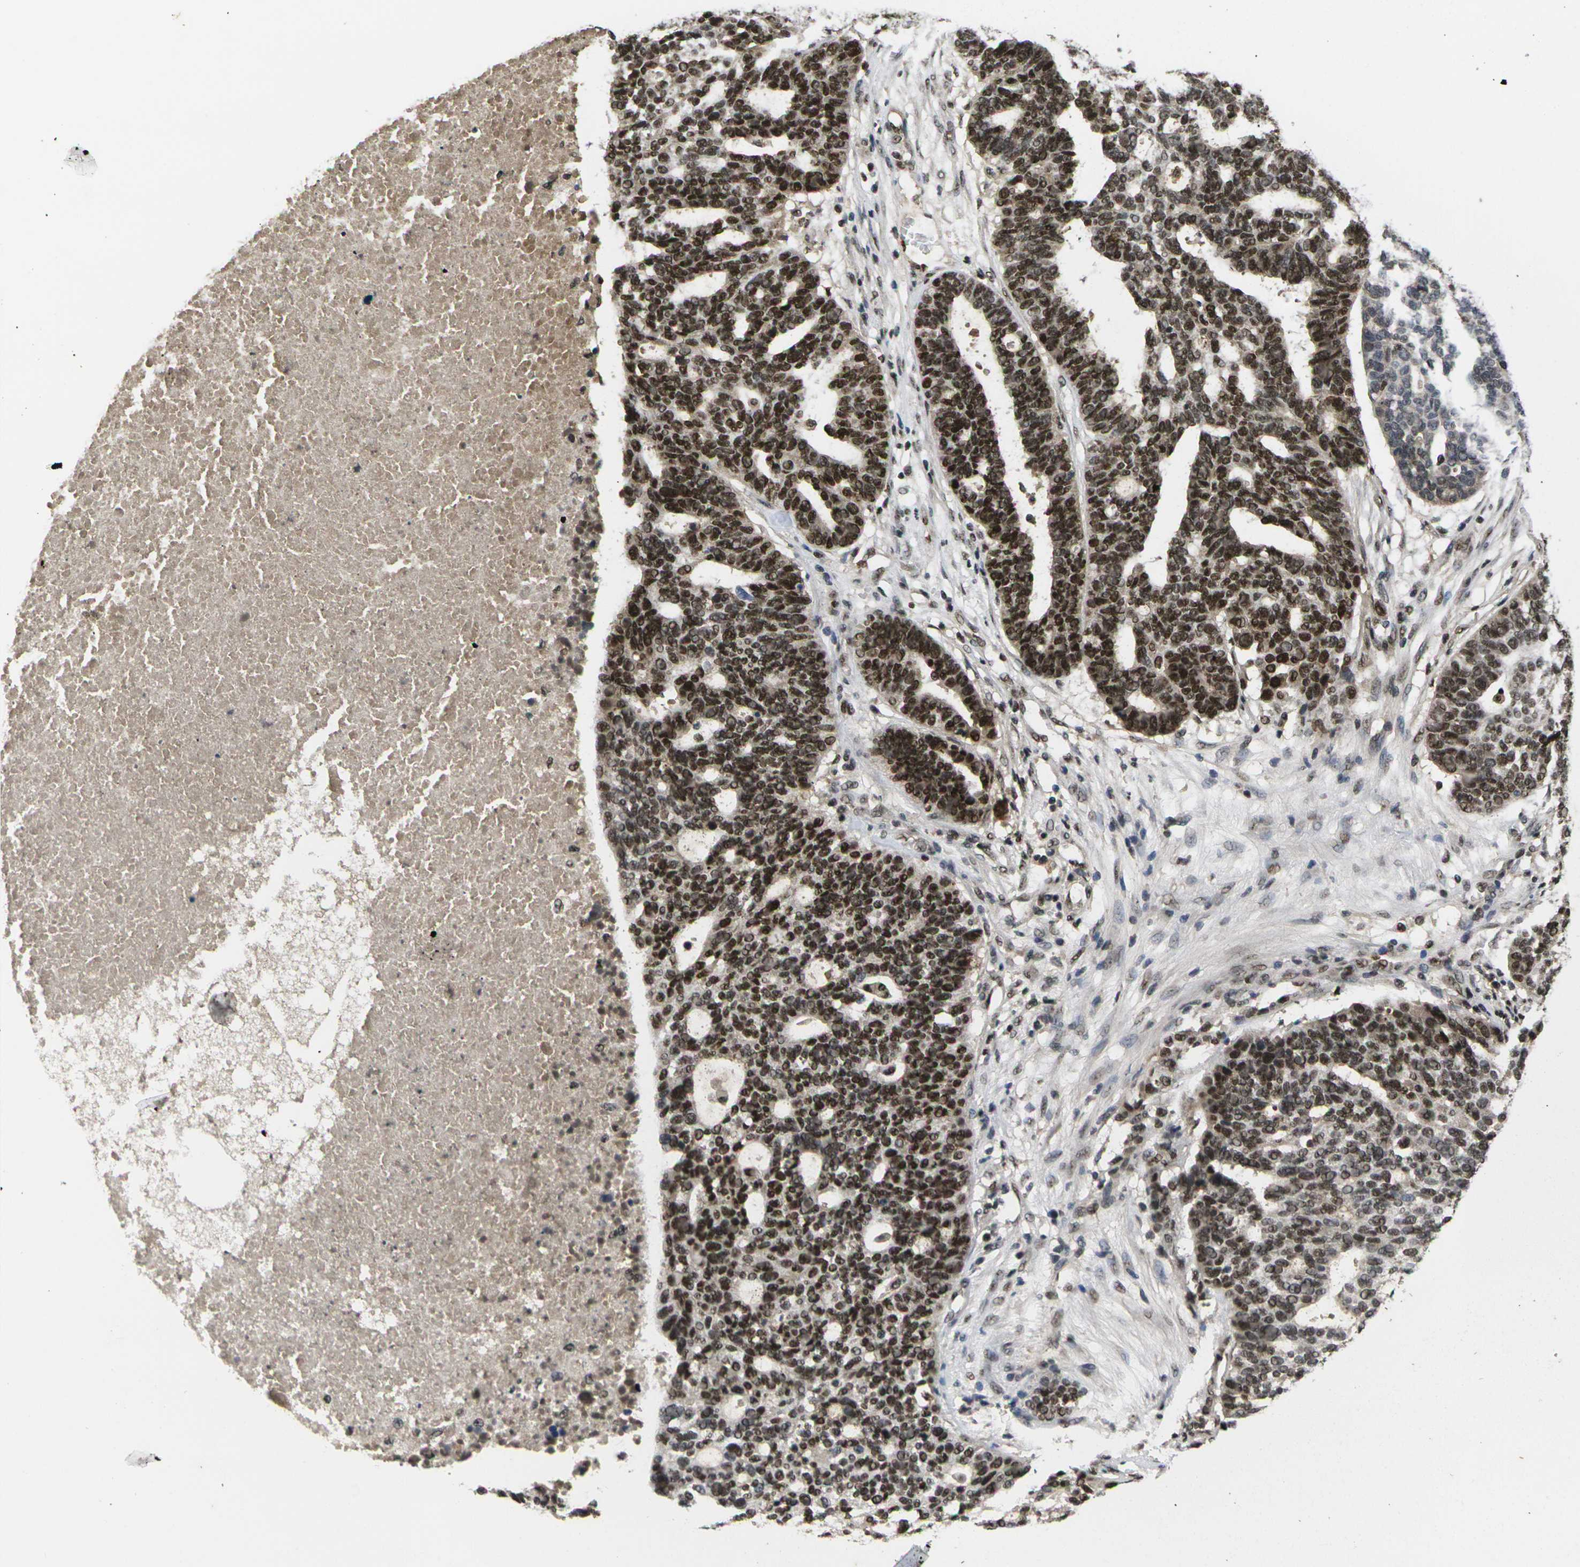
{"staining": {"intensity": "strong", "quantity": ">75%", "location": "nuclear"}, "tissue": "ovarian cancer", "cell_type": "Tumor cells", "image_type": "cancer", "snomed": [{"axis": "morphology", "description": "Cystadenocarcinoma, serous, NOS"}, {"axis": "topography", "description": "Ovary"}], "caption": "Protein analysis of ovarian serous cystadenocarcinoma tissue reveals strong nuclear expression in approximately >75% of tumor cells.", "gene": "GTF2E1", "patient": {"sex": "female", "age": 59}}